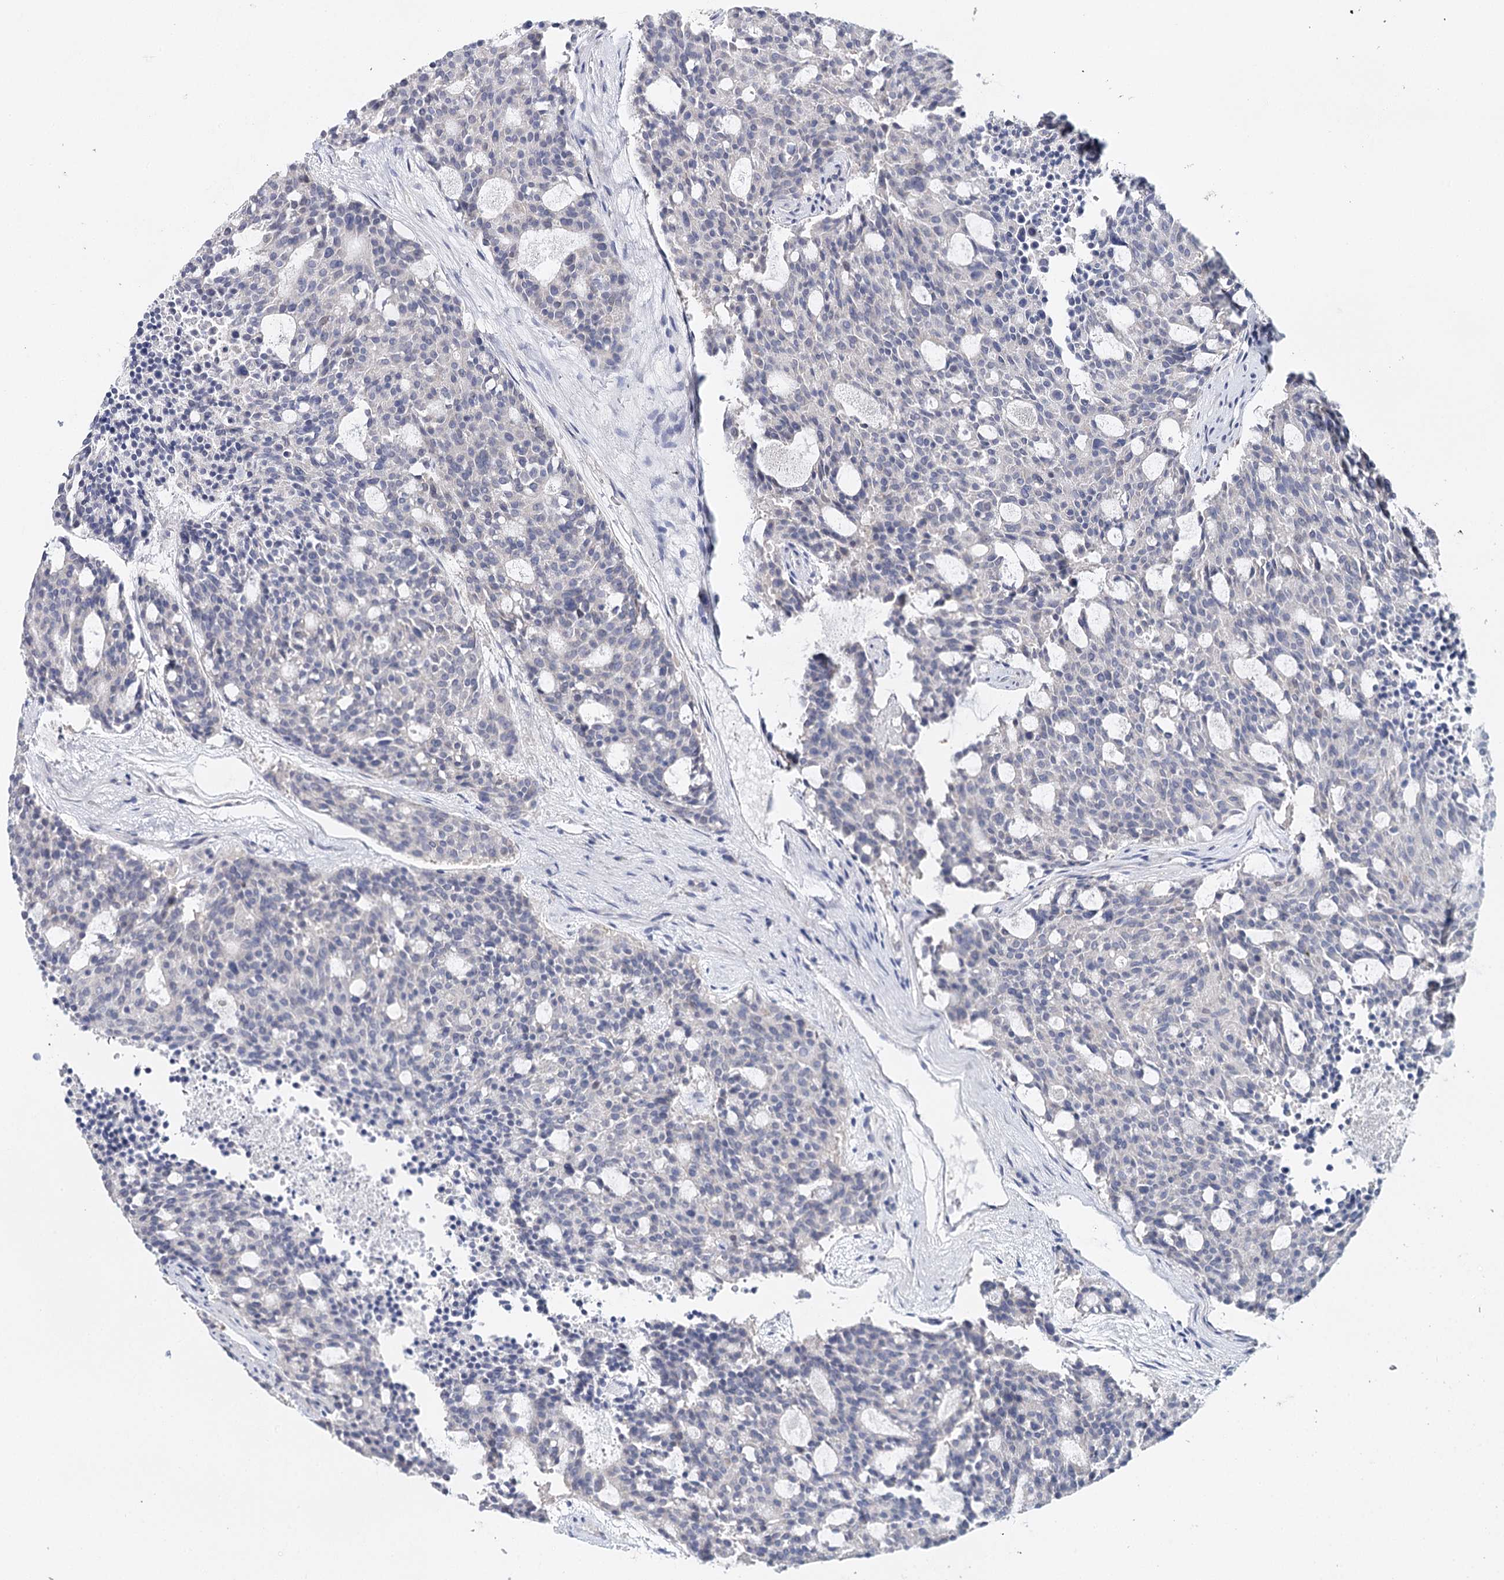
{"staining": {"intensity": "negative", "quantity": "none", "location": "none"}, "tissue": "carcinoid", "cell_type": "Tumor cells", "image_type": "cancer", "snomed": [{"axis": "morphology", "description": "Carcinoid, malignant, NOS"}, {"axis": "topography", "description": "Pancreas"}], "caption": "Carcinoid was stained to show a protein in brown. There is no significant staining in tumor cells.", "gene": "TP53", "patient": {"sex": "female", "age": 54}}